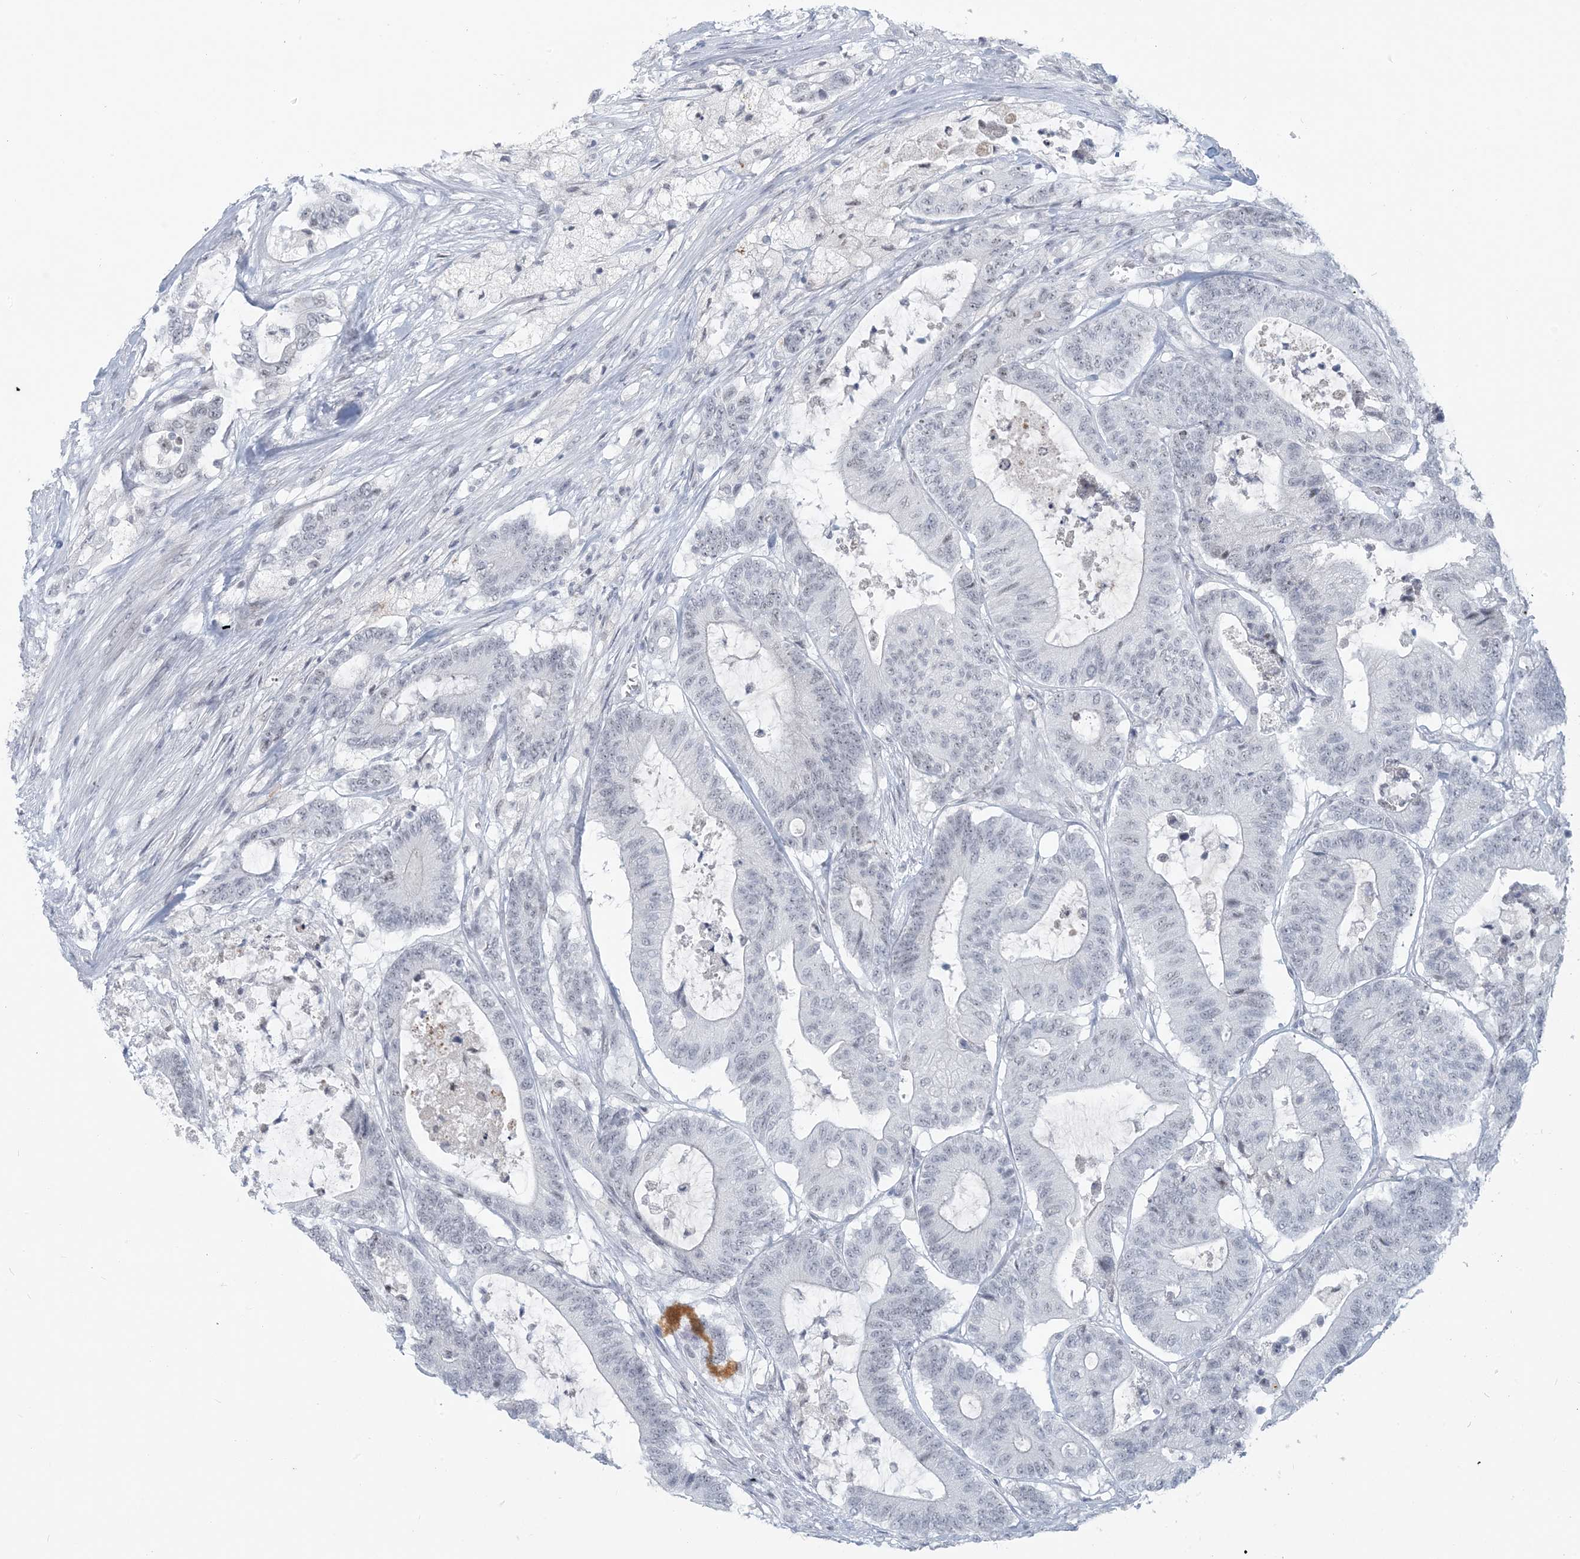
{"staining": {"intensity": "negative", "quantity": "none", "location": "none"}, "tissue": "colorectal cancer", "cell_type": "Tumor cells", "image_type": "cancer", "snomed": [{"axis": "morphology", "description": "Adenocarcinoma, NOS"}, {"axis": "topography", "description": "Colon"}], "caption": "A histopathology image of adenocarcinoma (colorectal) stained for a protein exhibits no brown staining in tumor cells.", "gene": "SCML1", "patient": {"sex": "female", "age": 84}}